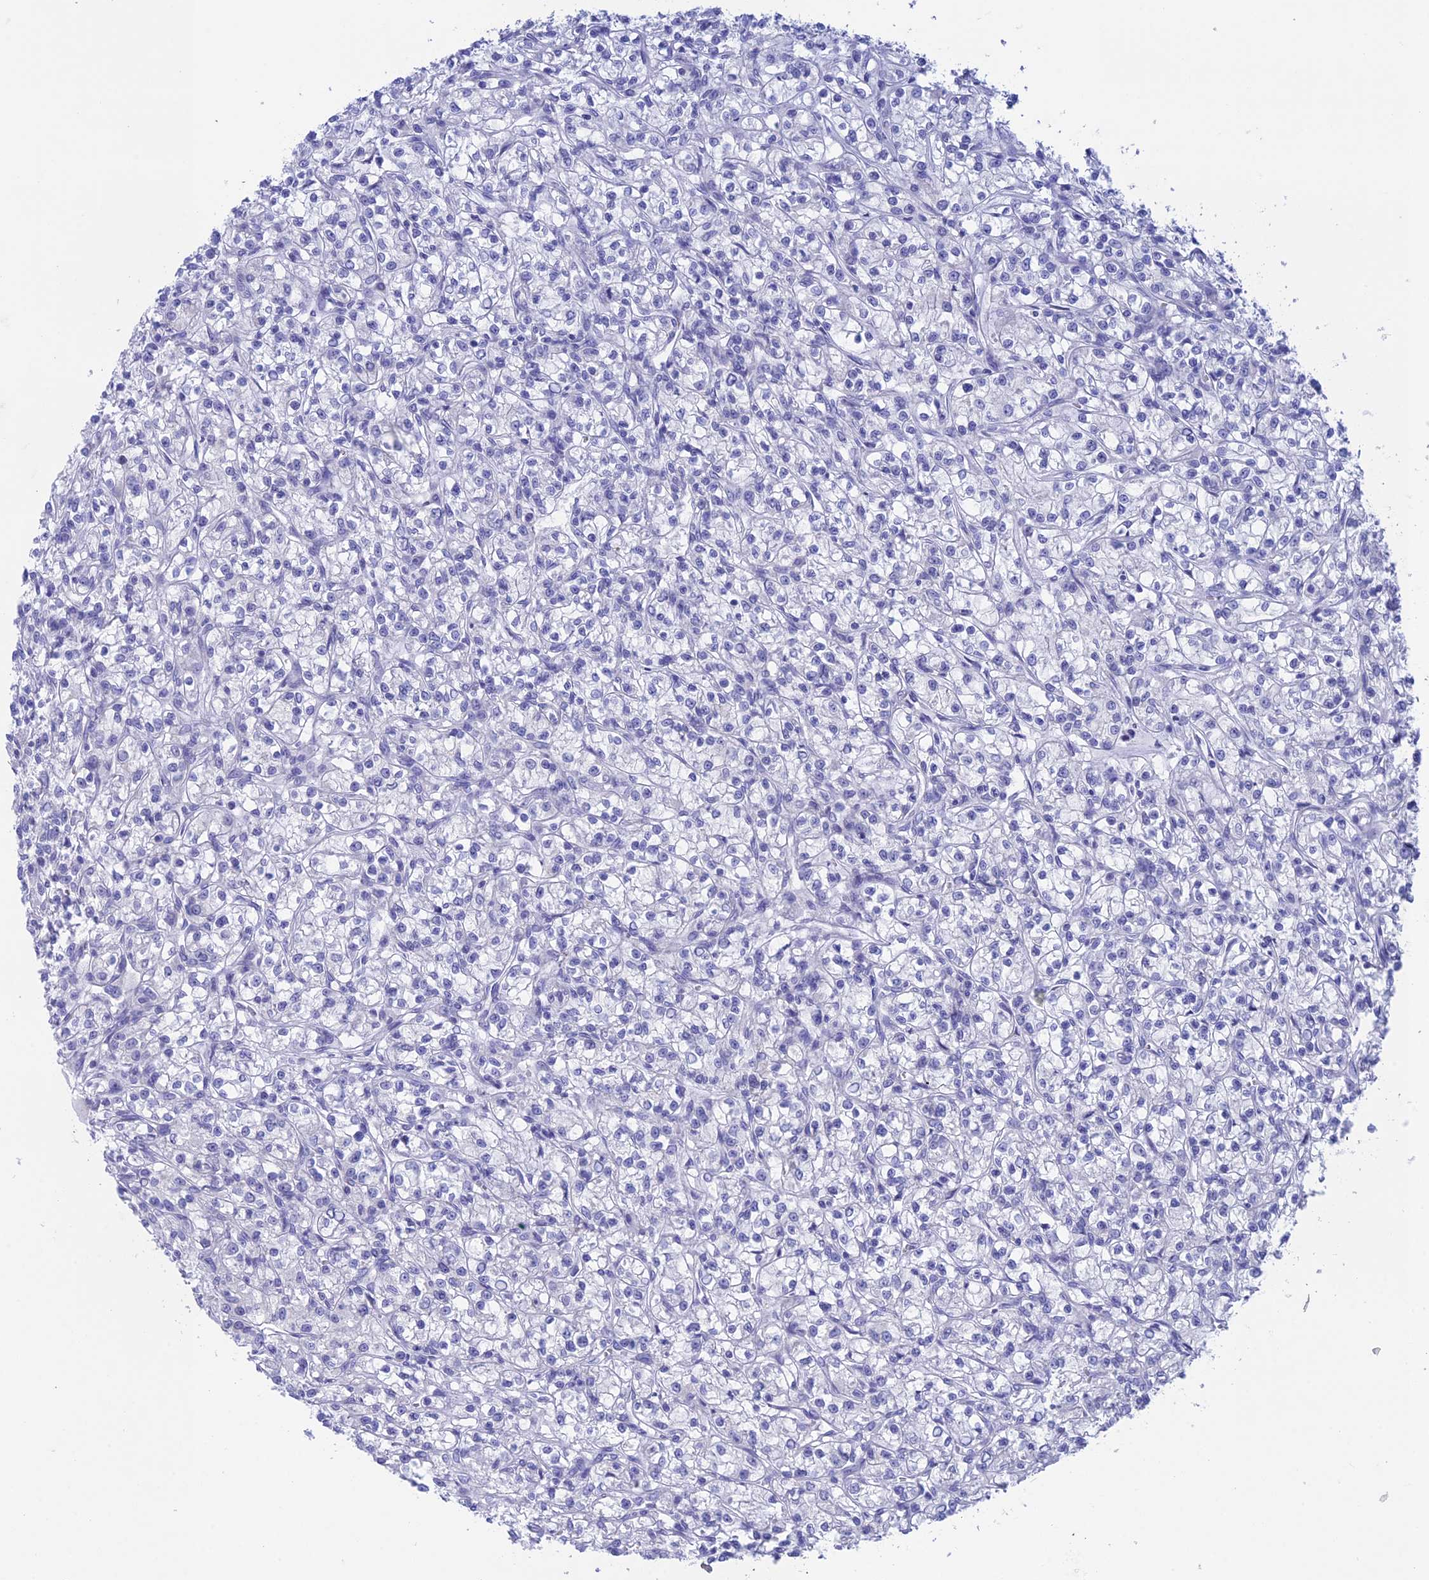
{"staining": {"intensity": "negative", "quantity": "none", "location": "none"}, "tissue": "renal cancer", "cell_type": "Tumor cells", "image_type": "cancer", "snomed": [{"axis": "morphology", "description": "Adenocarcinoma, NOS"}, {"axis": "topography", "description": "Kidney"}], "caption": "This is an immunohistochemistry (IHC) photomicrograph of renal cancer. There is no expression in tumor cells.", "gene": "BTBD19", "patient": {"sex": "female", "age": 59}}